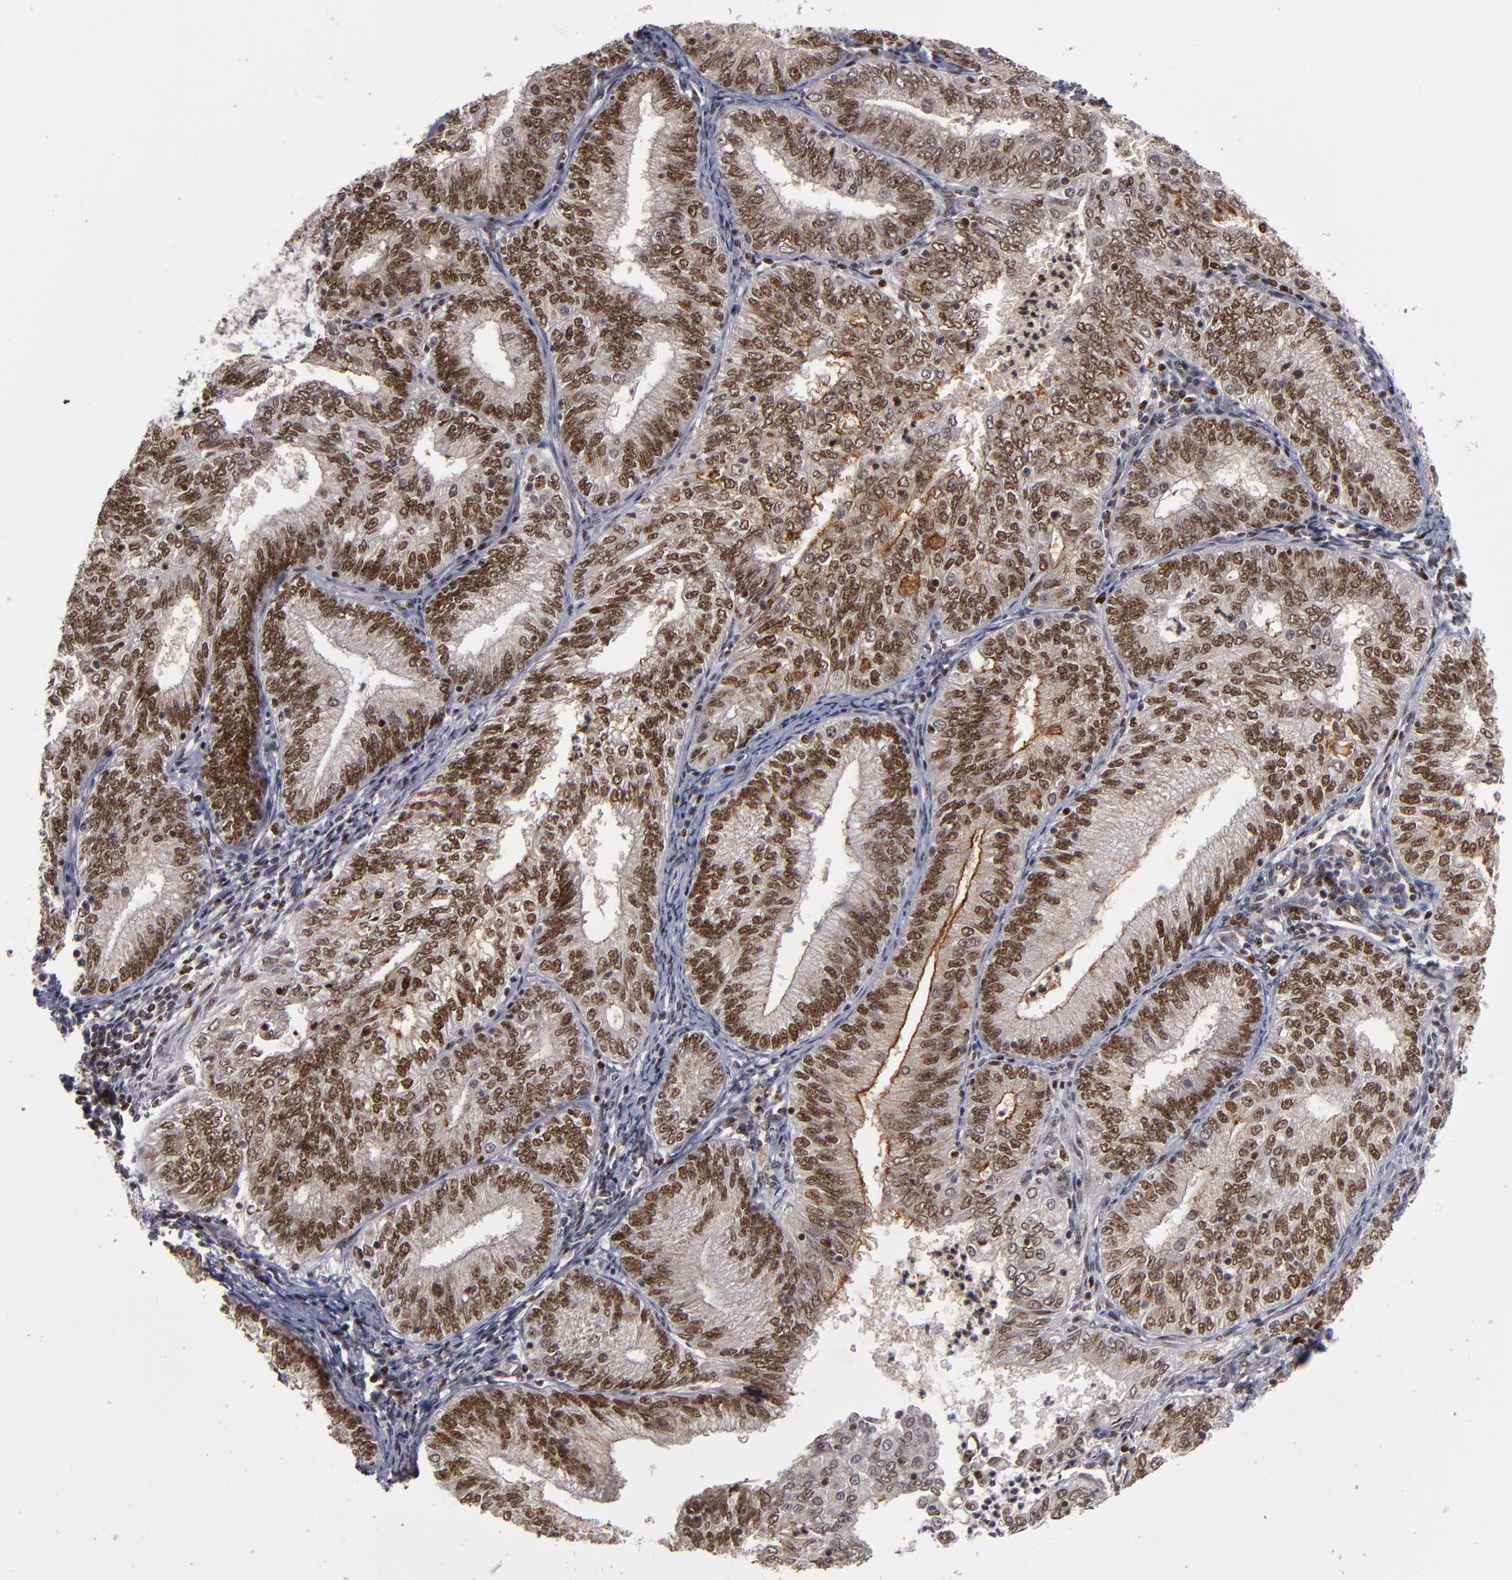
{"staining": {"intensity": "strong", "quantity": ">75%", "location": "nuclear"}, "tissue": "endometrial cancer", "cell_type": "Tumor cells", "image_type": "cancer", "snomed": [{"axis": "morphology", "description": "Adenocarcinoma, NOS"}, {"axis": "topography", "description": "Endometrium"}], "caption": "Adenocarcinoma (endometrial) stained with IHC demonstrates strong nuclear expression in about >75% of tumor cells.", "gene": "KDM6A", "patient": {"sex": "female", "age": 69}}